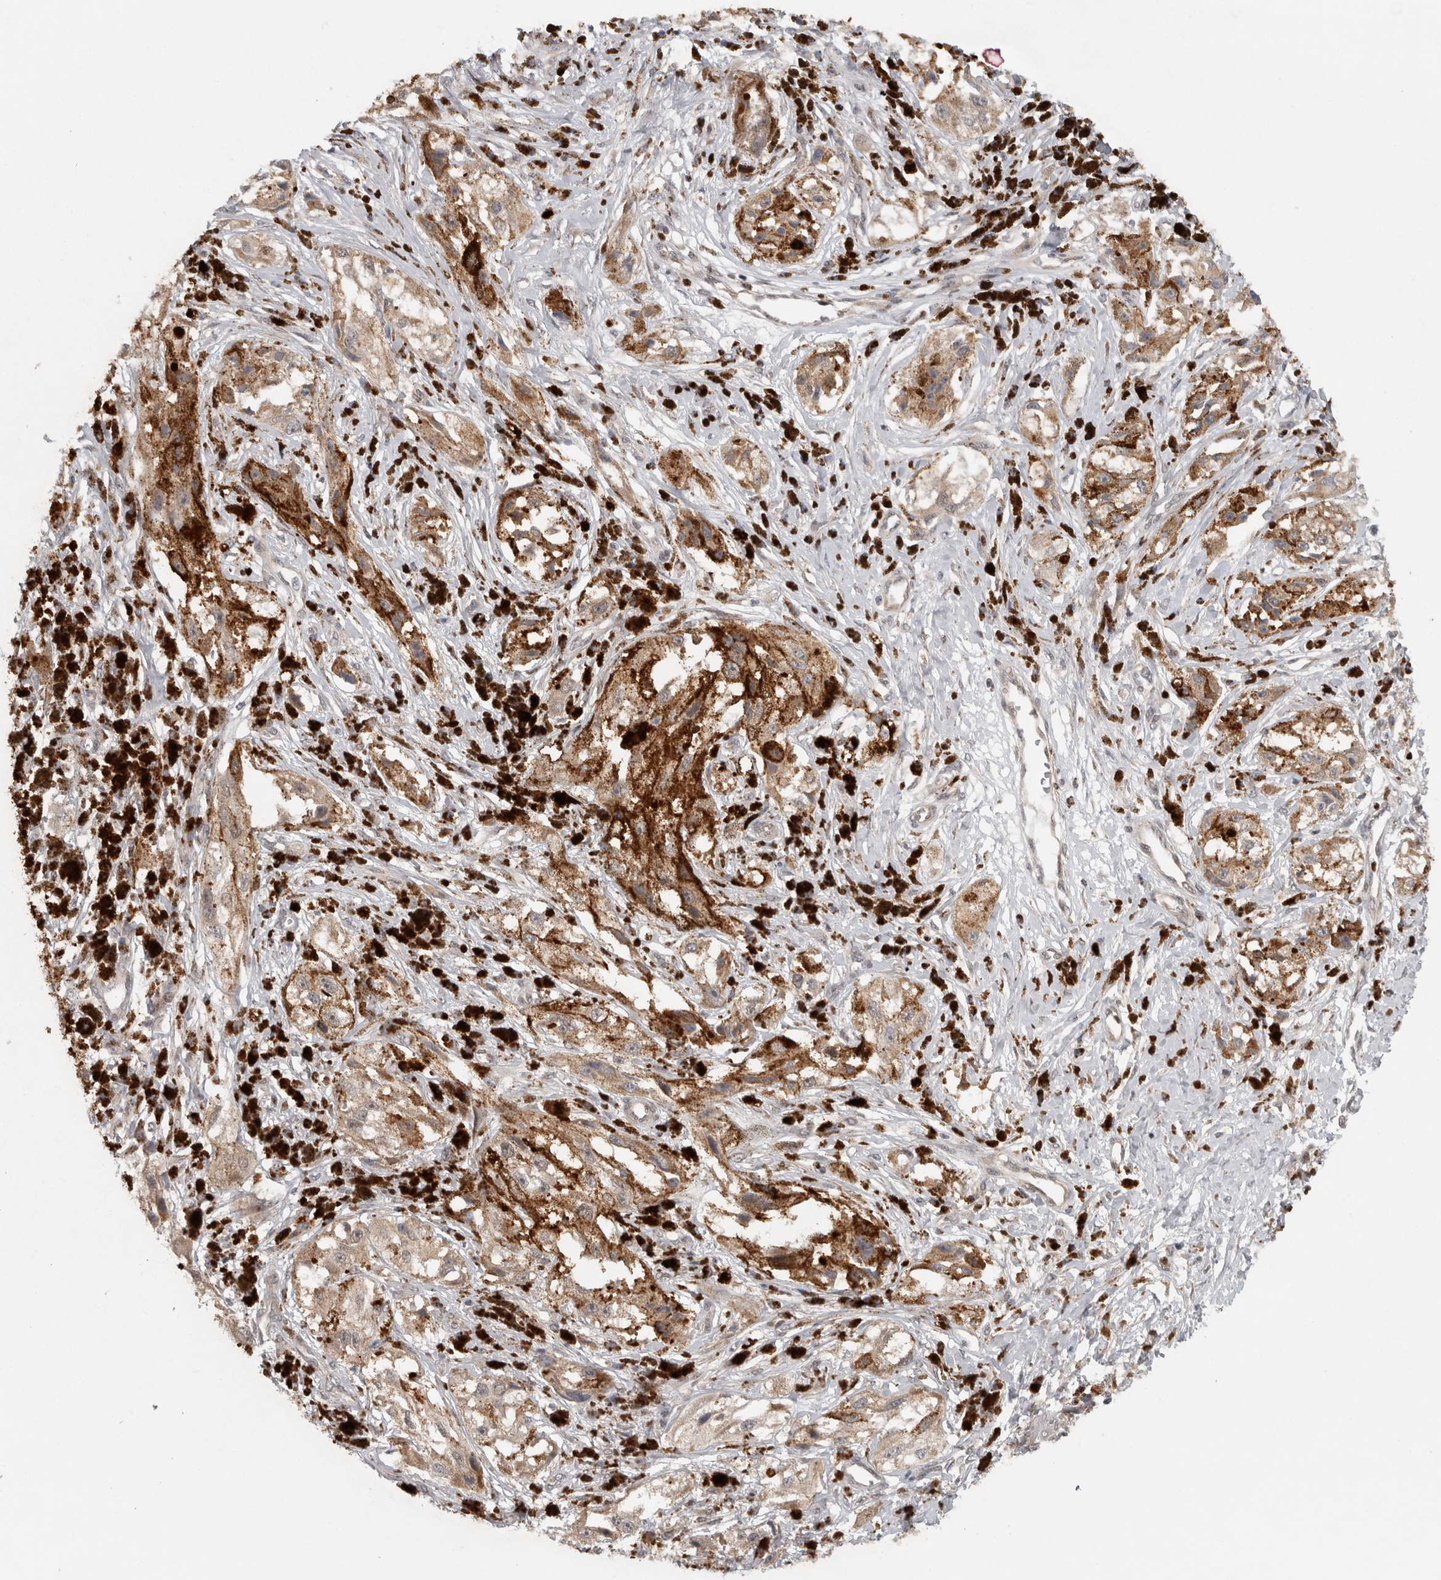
{"staining": {"intensity": "moderate", "quantity": ">75%", "location": "cytoplasmic/membranous"}, "tissue": "melanoma", "cell_type": "Tumor cells", "image_type": "cancer", "snomed": [{"axis": "morphology", "description": "Malignant melanoma, NOS"}, {"axis": "topography", "description": "Skin"}], "caption": "A brown stain highlights moderate cytoplasmic/membranous positivity of a protein in malignant melanoma tumor cells.", "gene": "KDM8", "patient": {"sex": "male", "age": 88}}